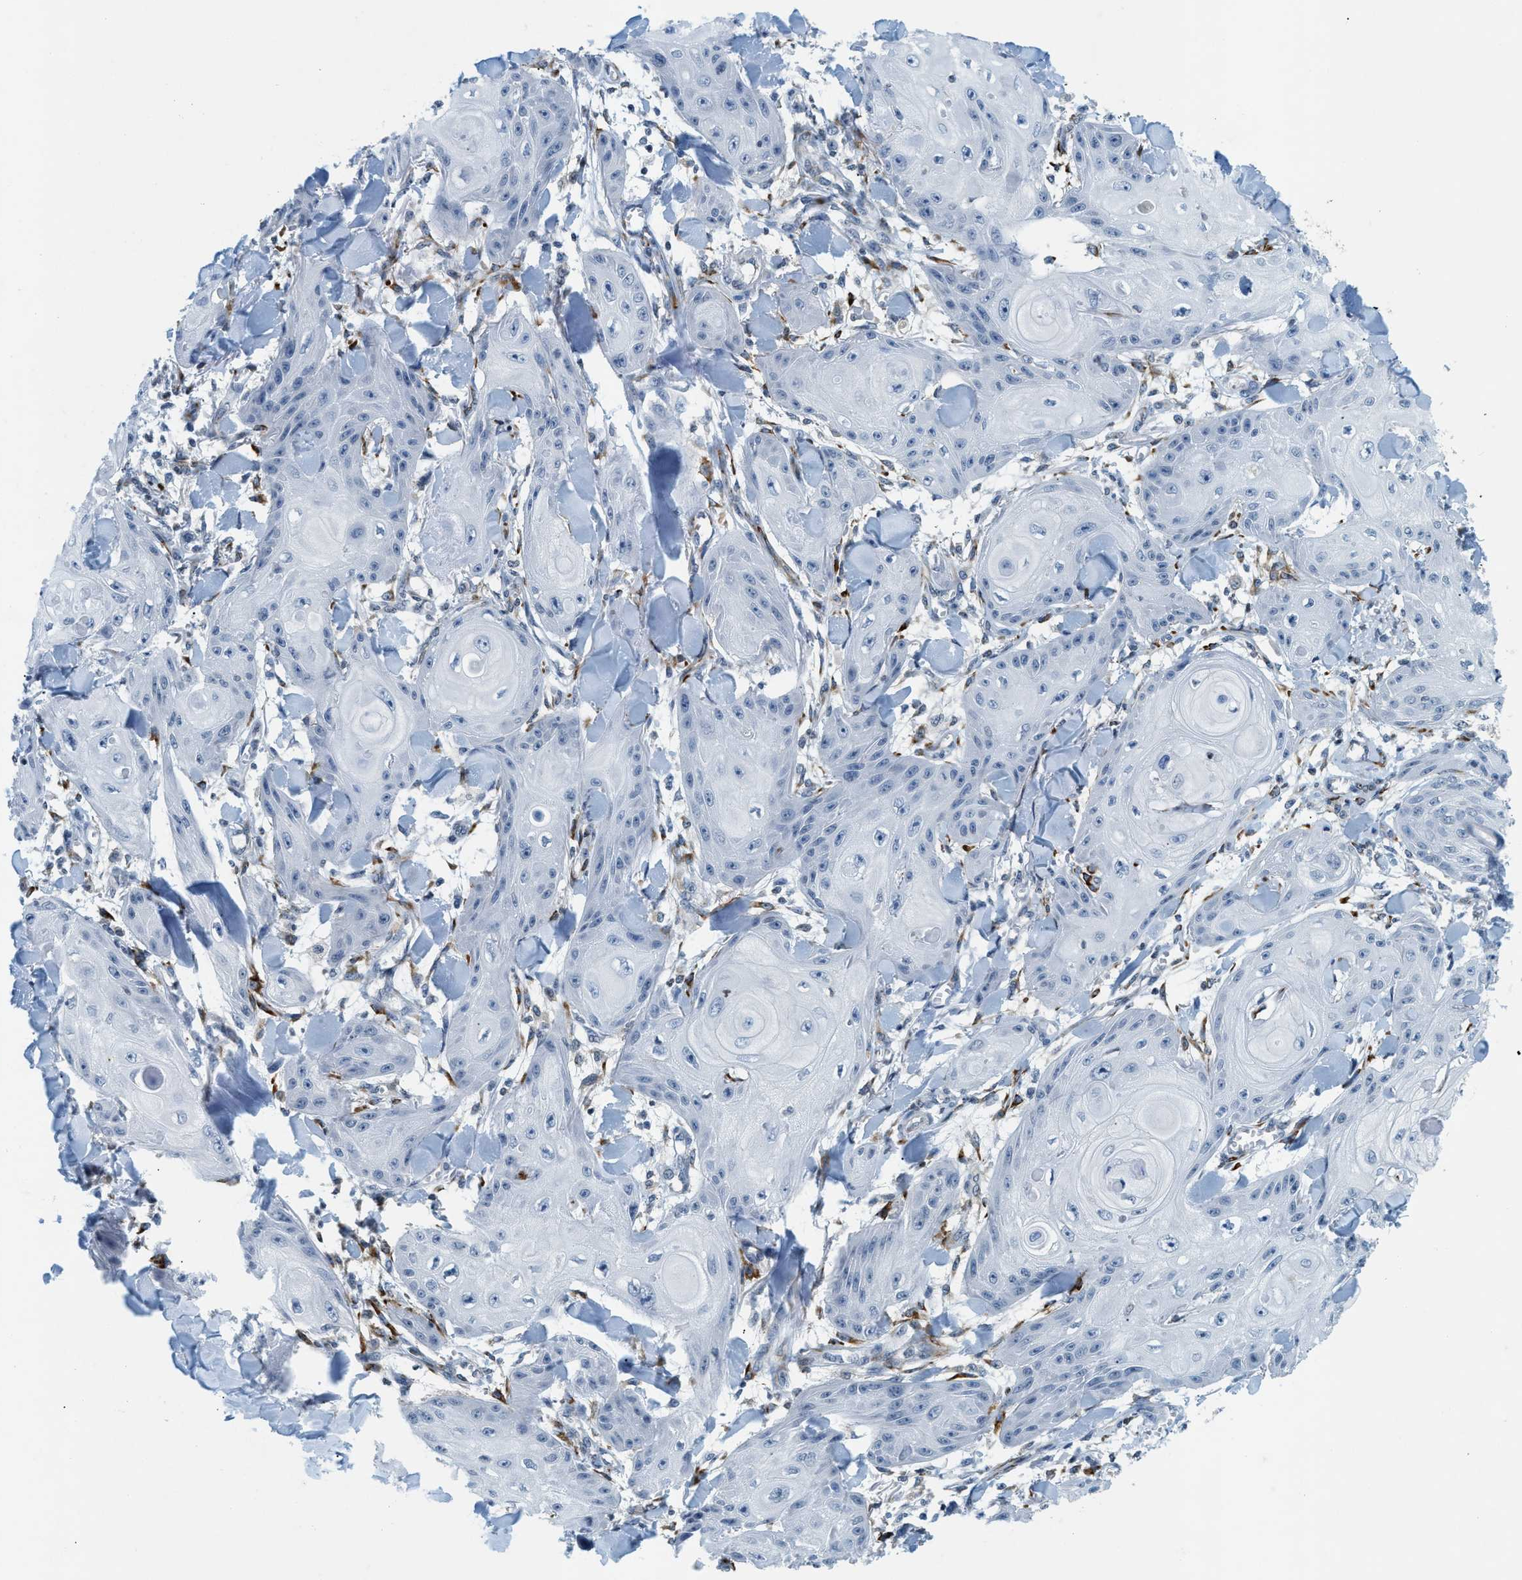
{"staining": {"intensity": "negative", "quantity": "none", "location": "none"}, "tissue": "skin cancer", "cell_type": "Tumor cells", "image_type": "cancer", "snomed": [{"axis": "morphology", "description": "Squamous cell carcinoma, NOS"}, {"axis": "topography", "description": "Skin"}], "caption": "High magnification brightfield microscopy of squamous cell carcinoma (skin) stained with DAB (3,3'-diaminobenzidine) (brown) and counterstained with hematoxylin (blue): tumor cells show no significant expression.", "gene": "UVRAG", "patient": {"sex": "male", "age": 74}}